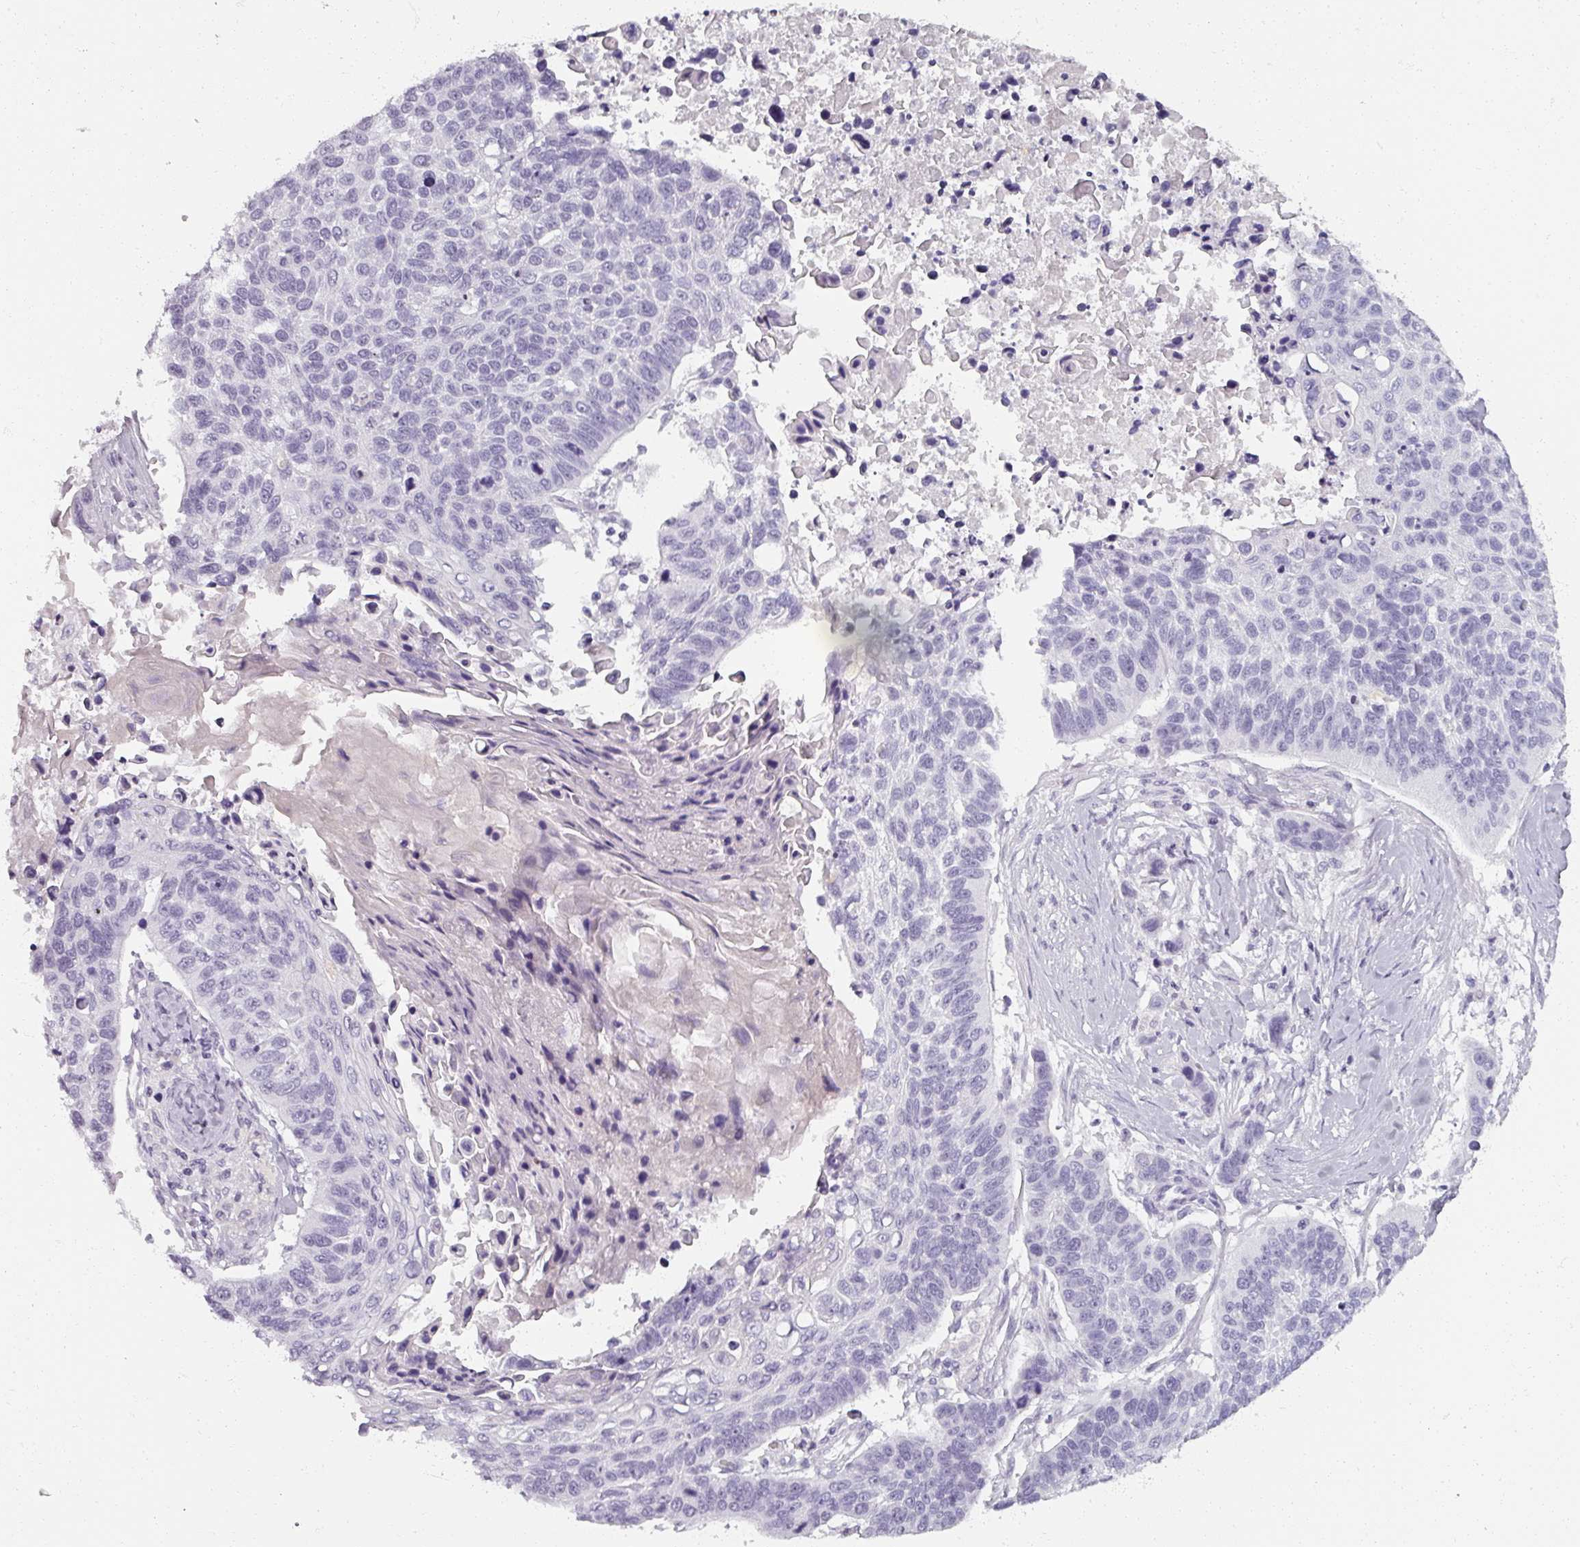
{"staining": {"intensity": "negative", "quantity": "none", "location": "none"}, "tissue": "lung cancer", "cell_type": "Tumor cells", "image_type": "cancer", "snomed": [{"axis": "morphology", "description": "Squamous cell carcinoma, NOS"}, {"axis": "topography", "description": "Lung"}], "caption": "IHC of lung squamous cell carcinoma exhibits no staining in tumor cells.", "gene": "REG3G", "patient": {"sex": "male", "age": 62}}